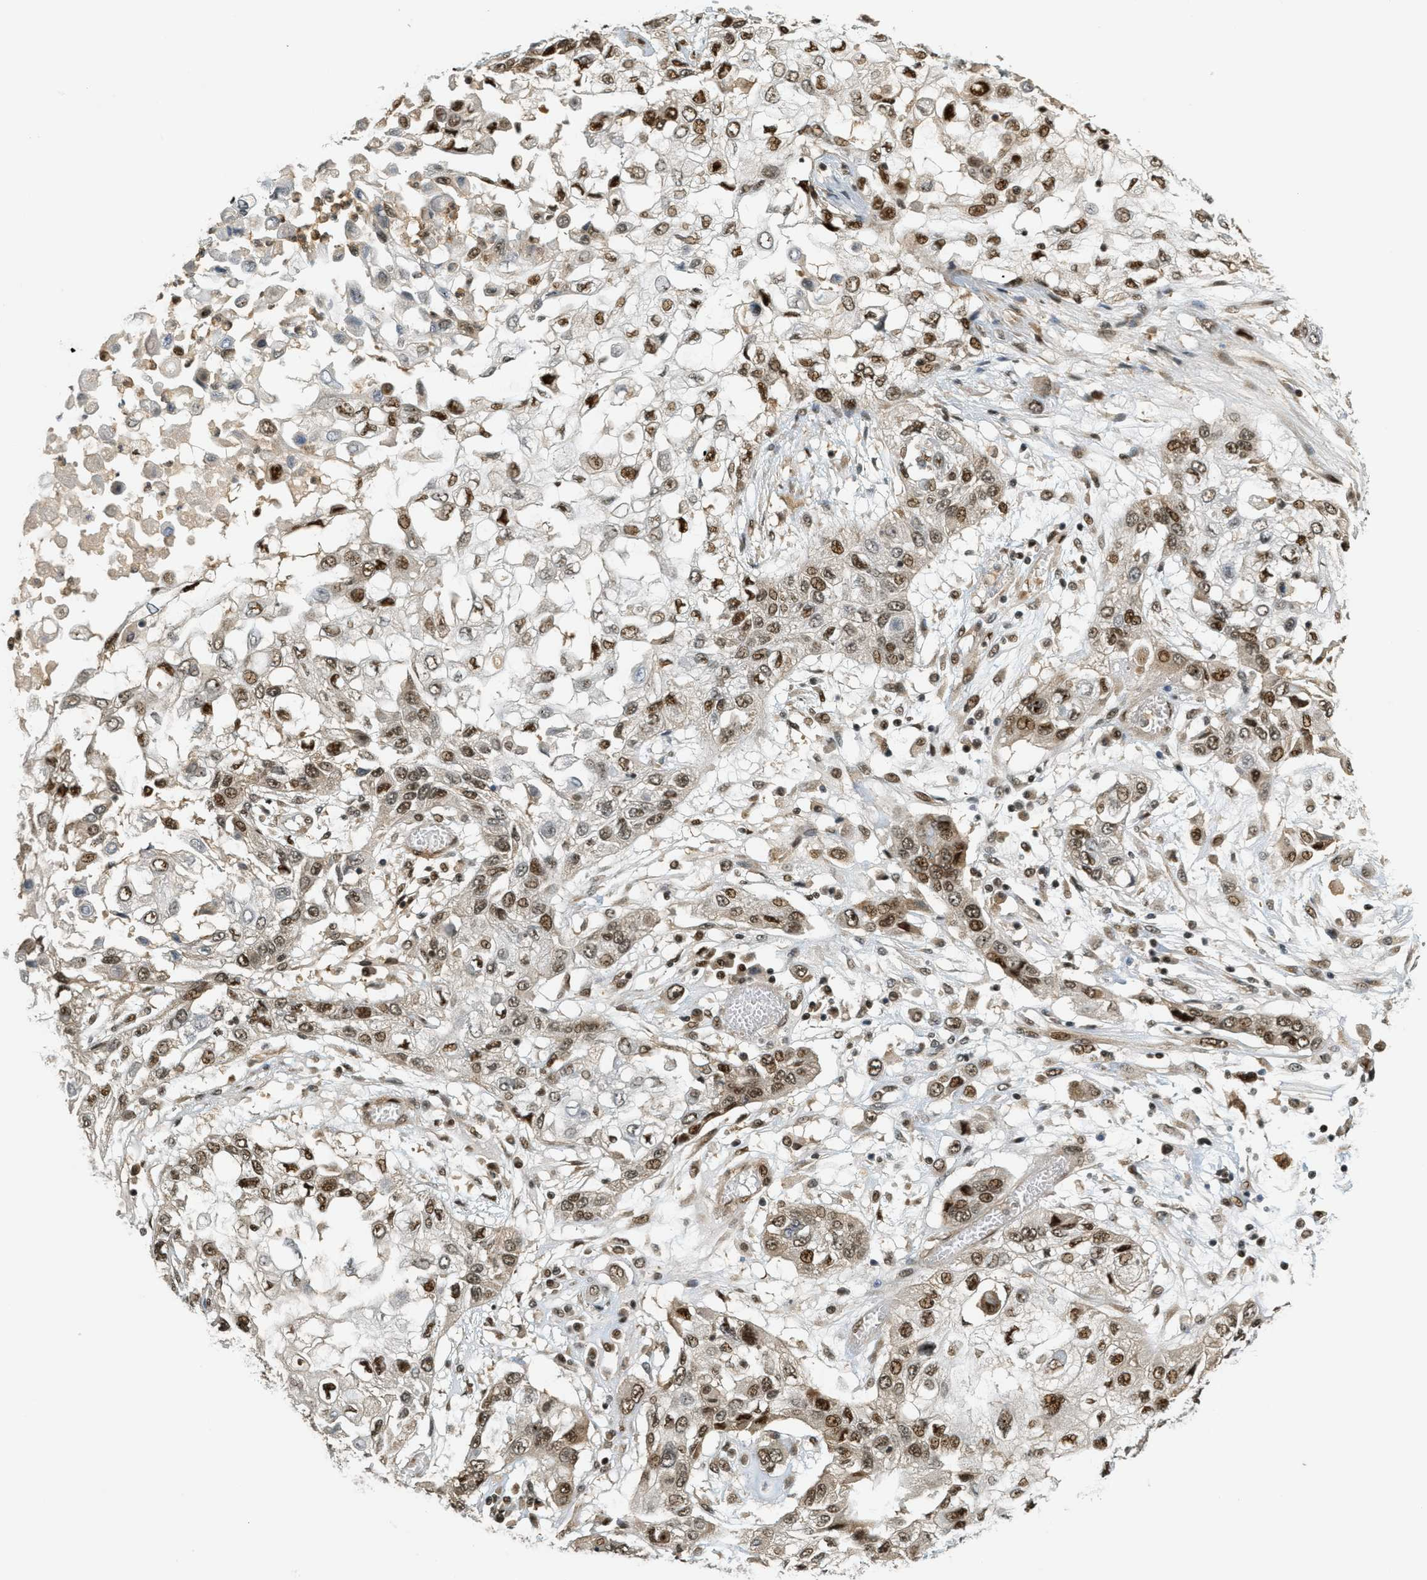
{"staining": {"intensity": "moderate", "quantity": ">75%", "location": "cytoplasmic/membranous,nuclear"}, "tissue": "lung cancer", "cell_type": "Tumor cells", "image_type": "cancer", "snomed": [{"axis": "morphology", "description": "Squamous cell carcinoma, NOS"}, {"axis": "topography", "description": "Lung"}], "caption": "Lung cancer stained with DAB immunohistochemistry (IHC) shows medium levels of moderate cytoplasmic/membranous and nuclear expression in approximately >75% of tumor cells.", "gene": "FOXM1", "patient": {"sex": "male", "age": 71}}